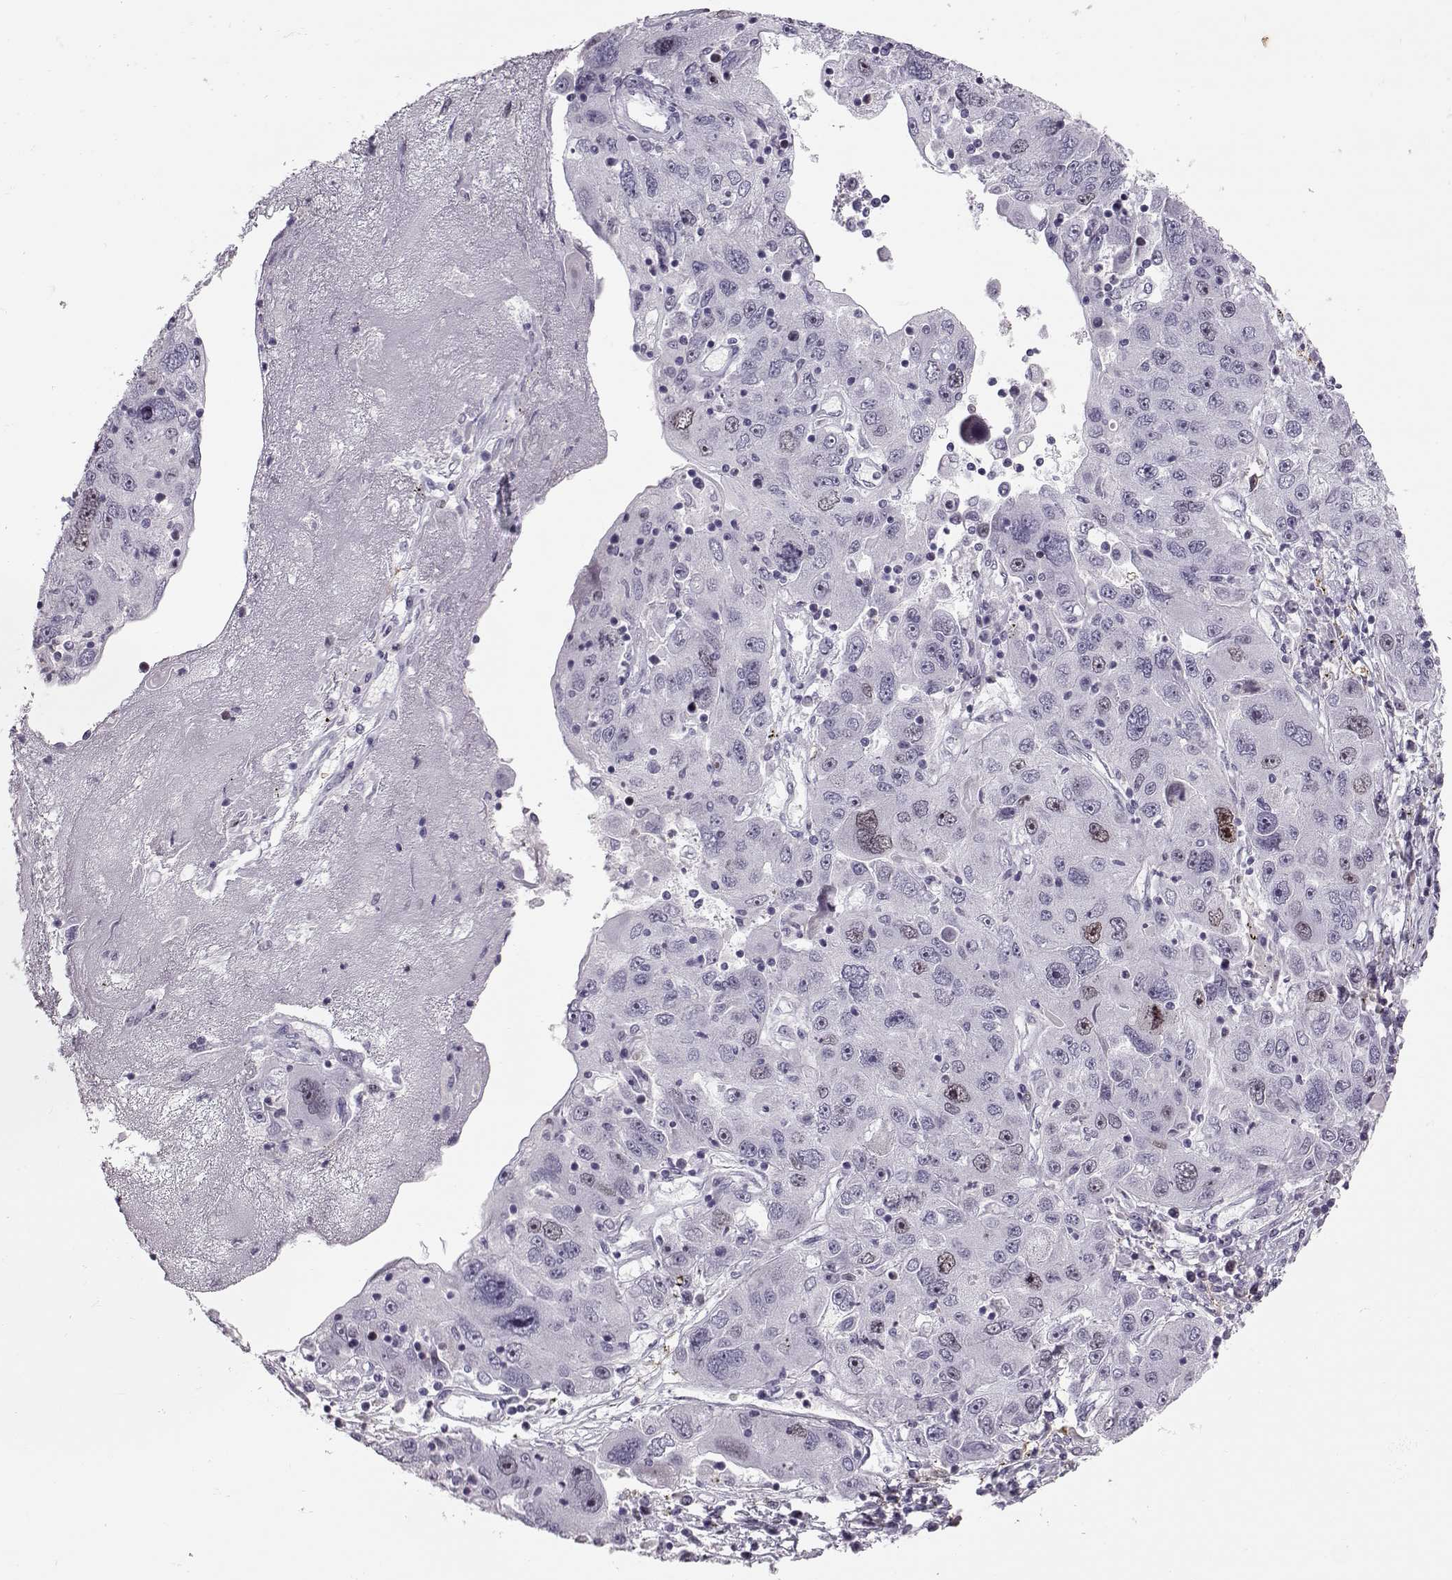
{"staining": {"intensity": "weak", "quantity": "<25%", "location": "nuclear"}, "tissue": "stomach cancer", "cell_type": "Tumor cells", "image_type": "cancer", "snomed": [{"axis": "morphology", "description": "Adenocarcinoma, NOS"}, {"axis": "topography", "description": "Stomach"}], "caption": "Image shows no significant protein expression in tumor cells of stomach cancer.", "gene": "SGO1", "patient": {"sex": "male", "age": 56}}